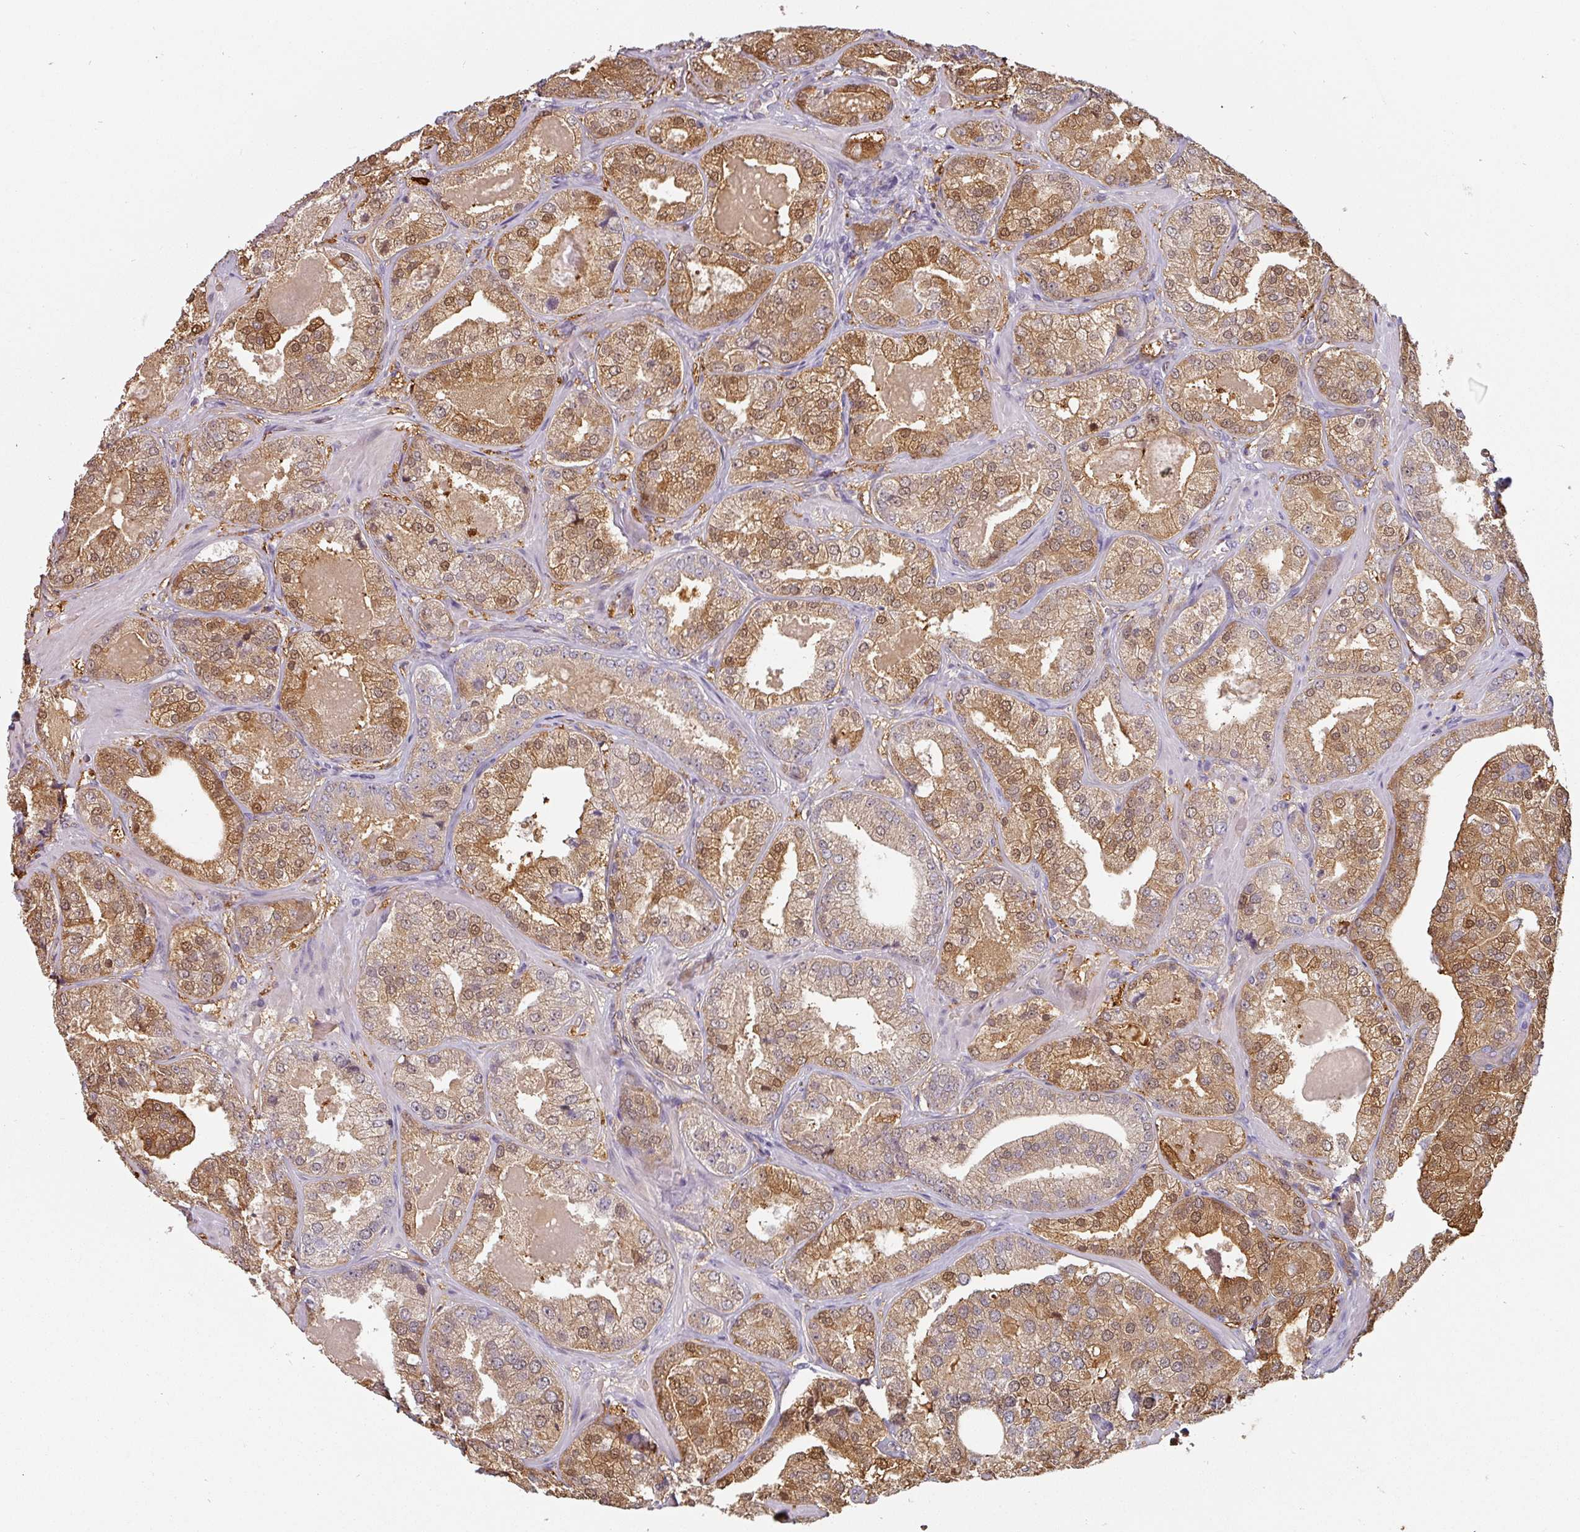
{"staining": {"intensity": "moderate", "quantity": ">75%", "location": "cytoplasmic/membranous,nuclear"}, "tissue": "prostate cancer", "cell_type": "Tumor cells", "image_type": "cancer", "snomed": [{"axis": "morphology", "description": "Adenocarcinoma, High grade"}, {"axis": "topography", "description": "Prostate"}], "caption": "Immunohistochemistry (IHC) (DAB) staining of human prostate cancer (adenocarcinoma (high-grade)) exhibits moderate cytoplasmic/membranous and nuclear protein positivity in about >75% of tumor cells. (DAB (3,3'-diaminobenzidine) = brown stain, brightfield microscopy at high magnification).", "gene": "CEP78", "patient": {"sex": "male", "age": 63}}